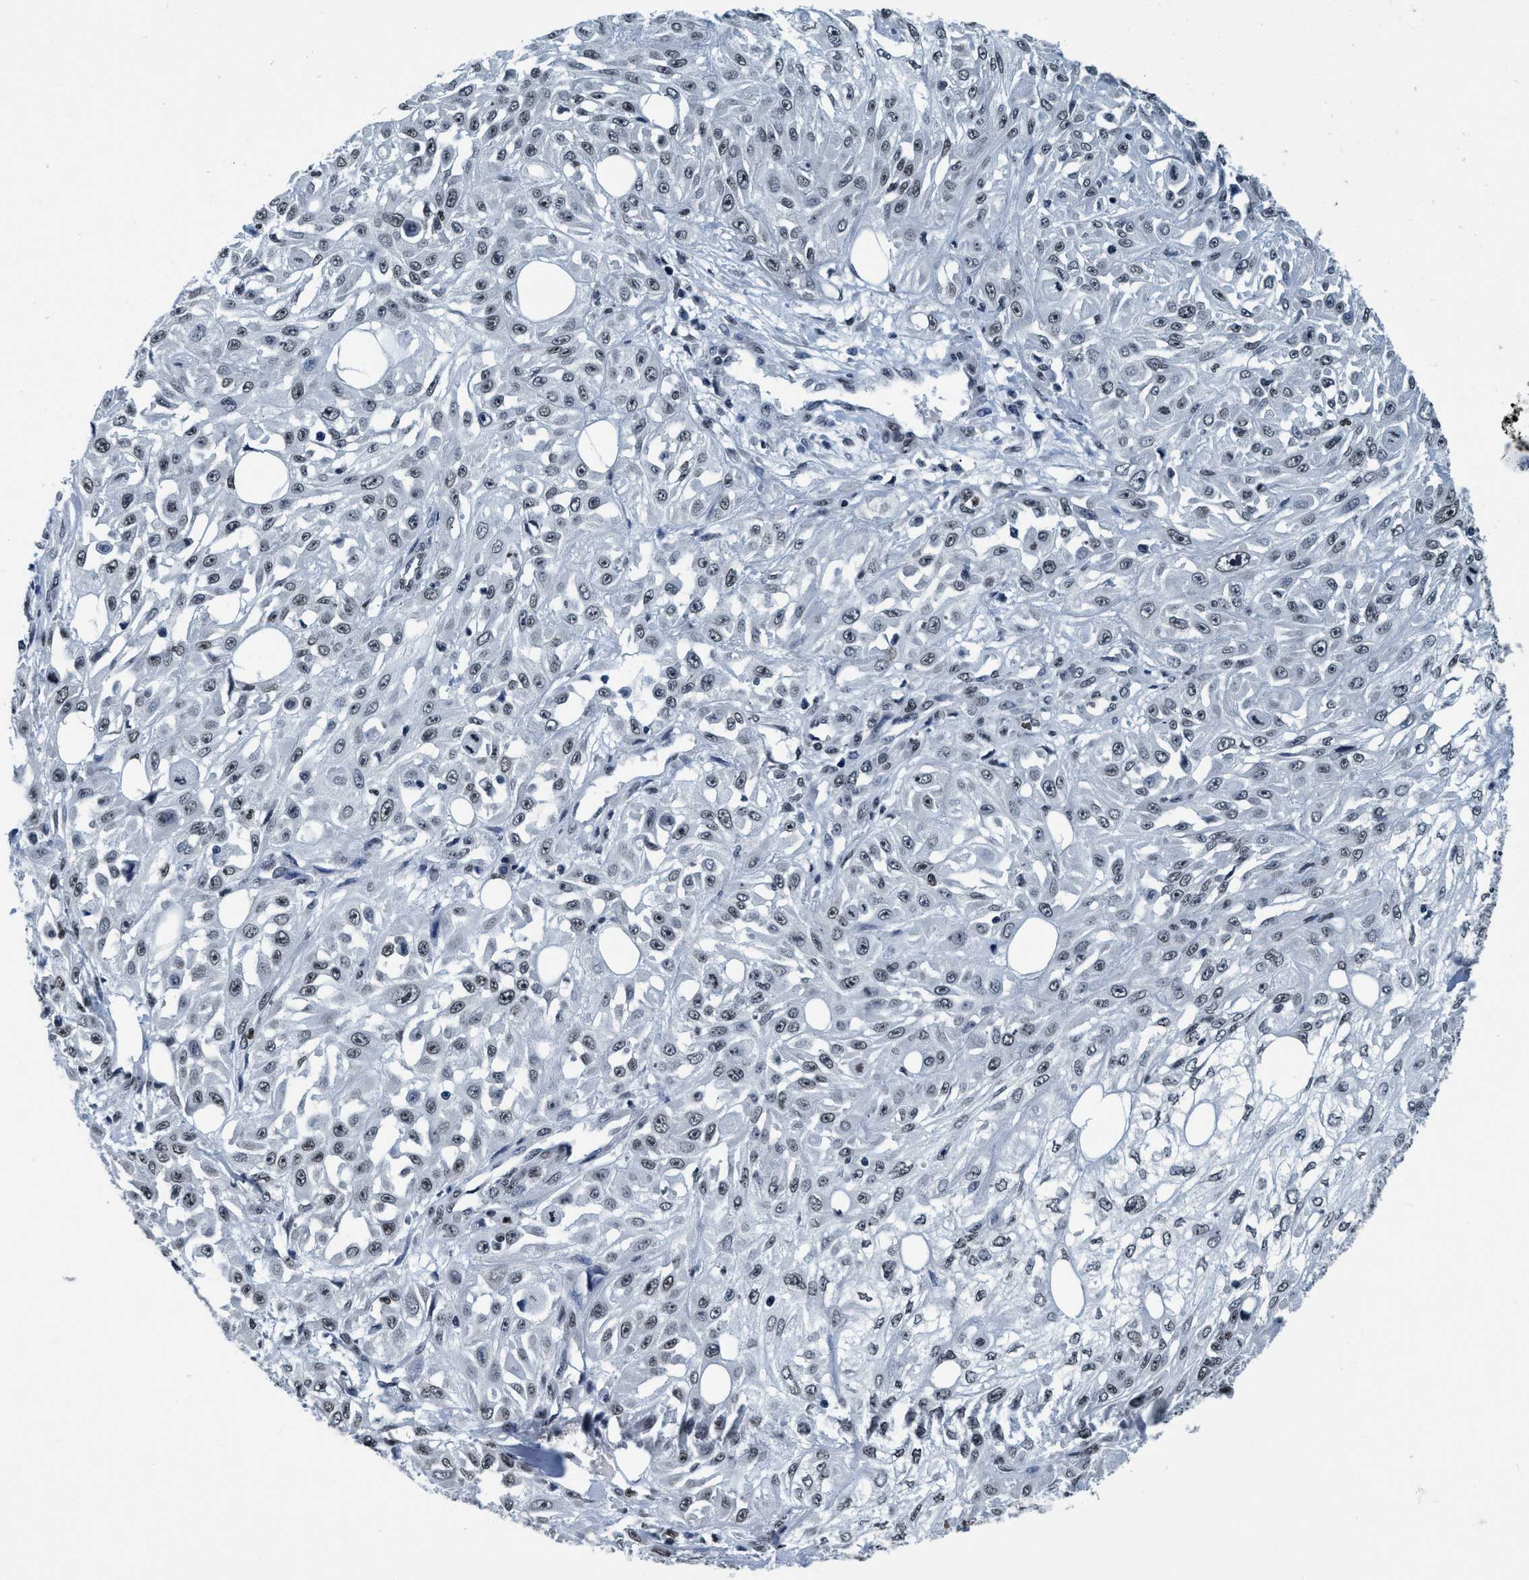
{"staining": {"intensity": "weak", "quantity": ">75%", "location": "nuclear"}, "tissue": "skin cancer", "cell_type": "Tumor cells", "image_type": "cancer", "snomed": [{"axis": "morphology", "description": "Squamous cell carcinoma, NOS"}, {"axis": "morphology", "description": "Squamous cell carcinoma, metastatic, NOS"}, {"axis": "topography", "description": "Skin"}, {"axis": "topography", "description": "Lymph node"}], "caption": "Immunohistochemistry (IHC) micrograph of skin cancer stained for a protein (brown), which reveals low levels of weak nuclear staining in about >75% of tumor cells.", "gene": "CCNE2", "patient": {"sex": "male", "age": 75}}